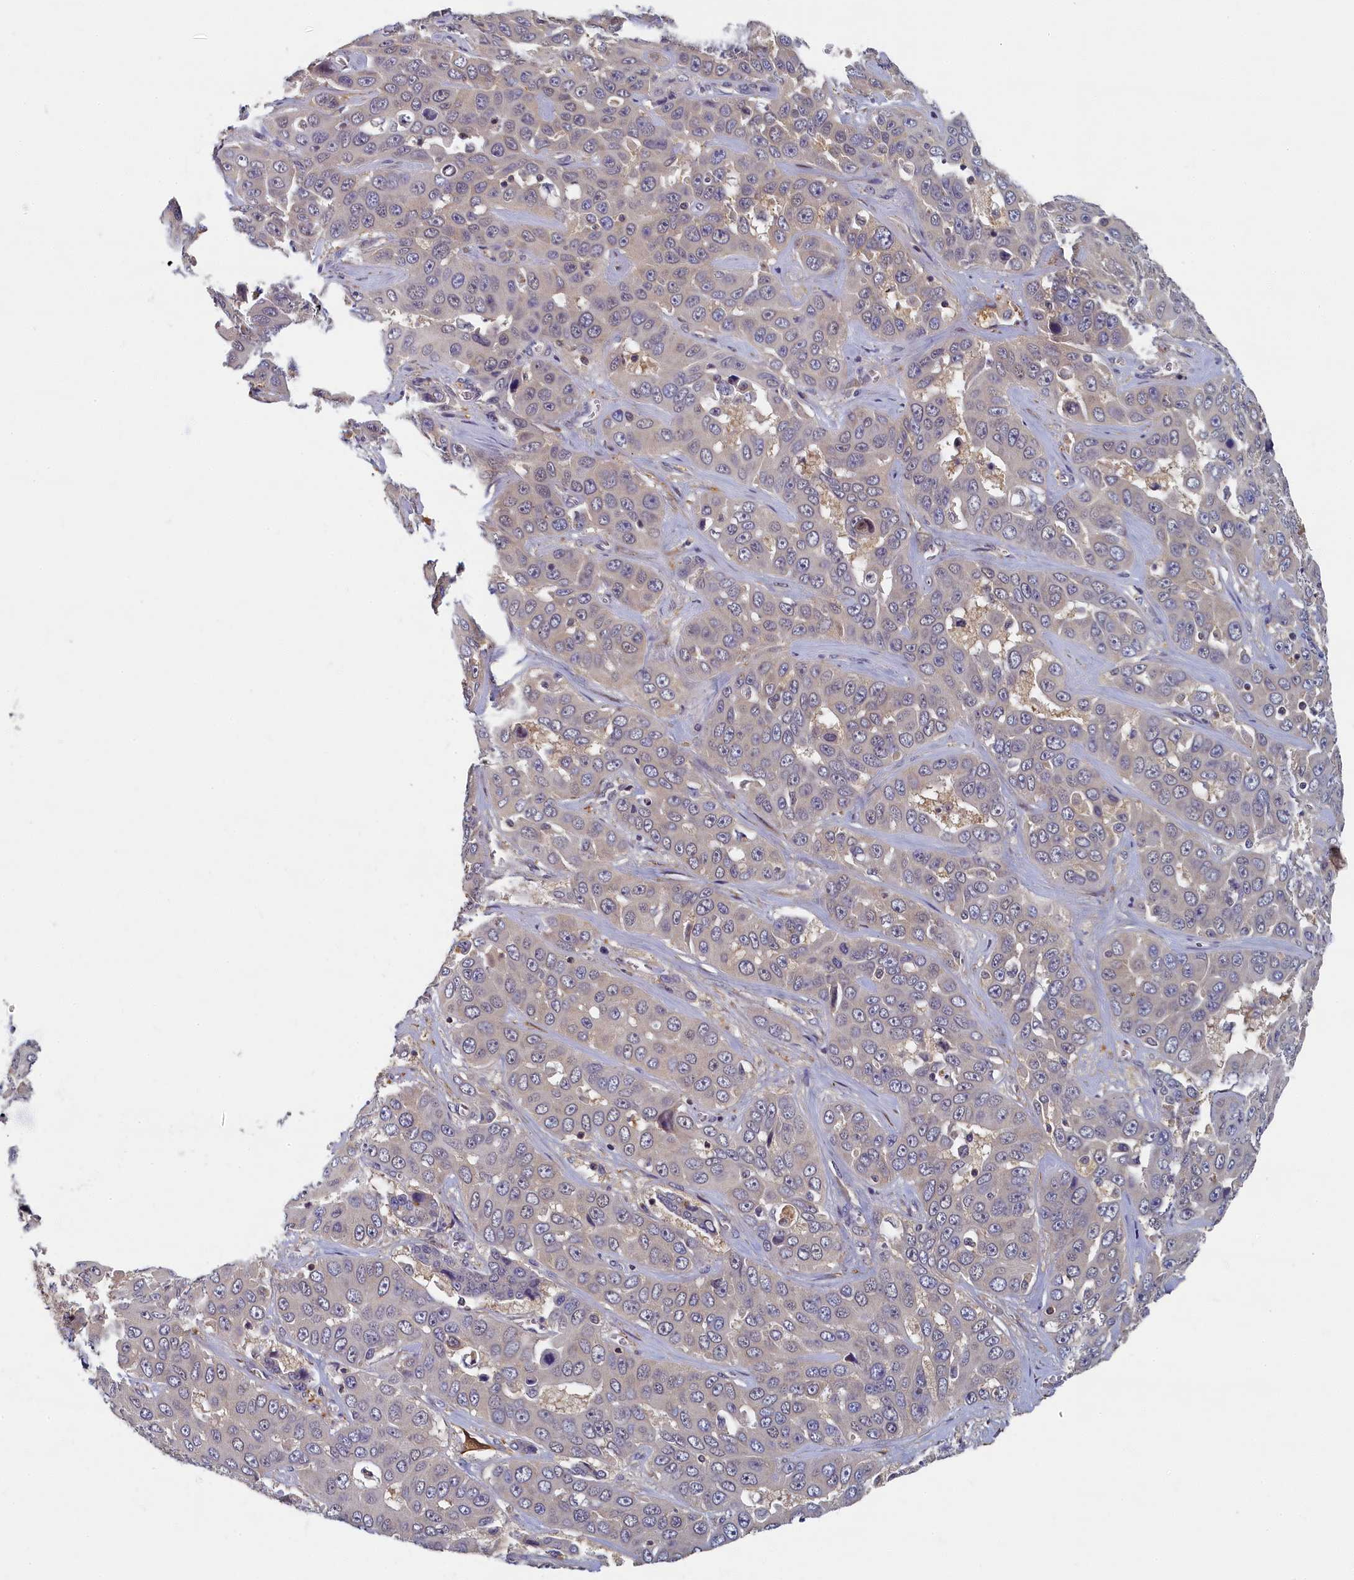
{"staining": {"intensity": "negative", "quantity": "none", "location": "none"}, "tissue": "liver cancer", "cell_type": "Tumor cells", "image_type": "cancer", "snomed": [{"axis": "morphology", "description": "Cholangiocarcinoma"}, {"axis": "topography", "description": "Liver"}], "caption": "Photomicrograph shows no significant protein staining in tumor cells of liver cancer.", "gene": "TBCB", "patient": {"sex": "female", "age": 52}}